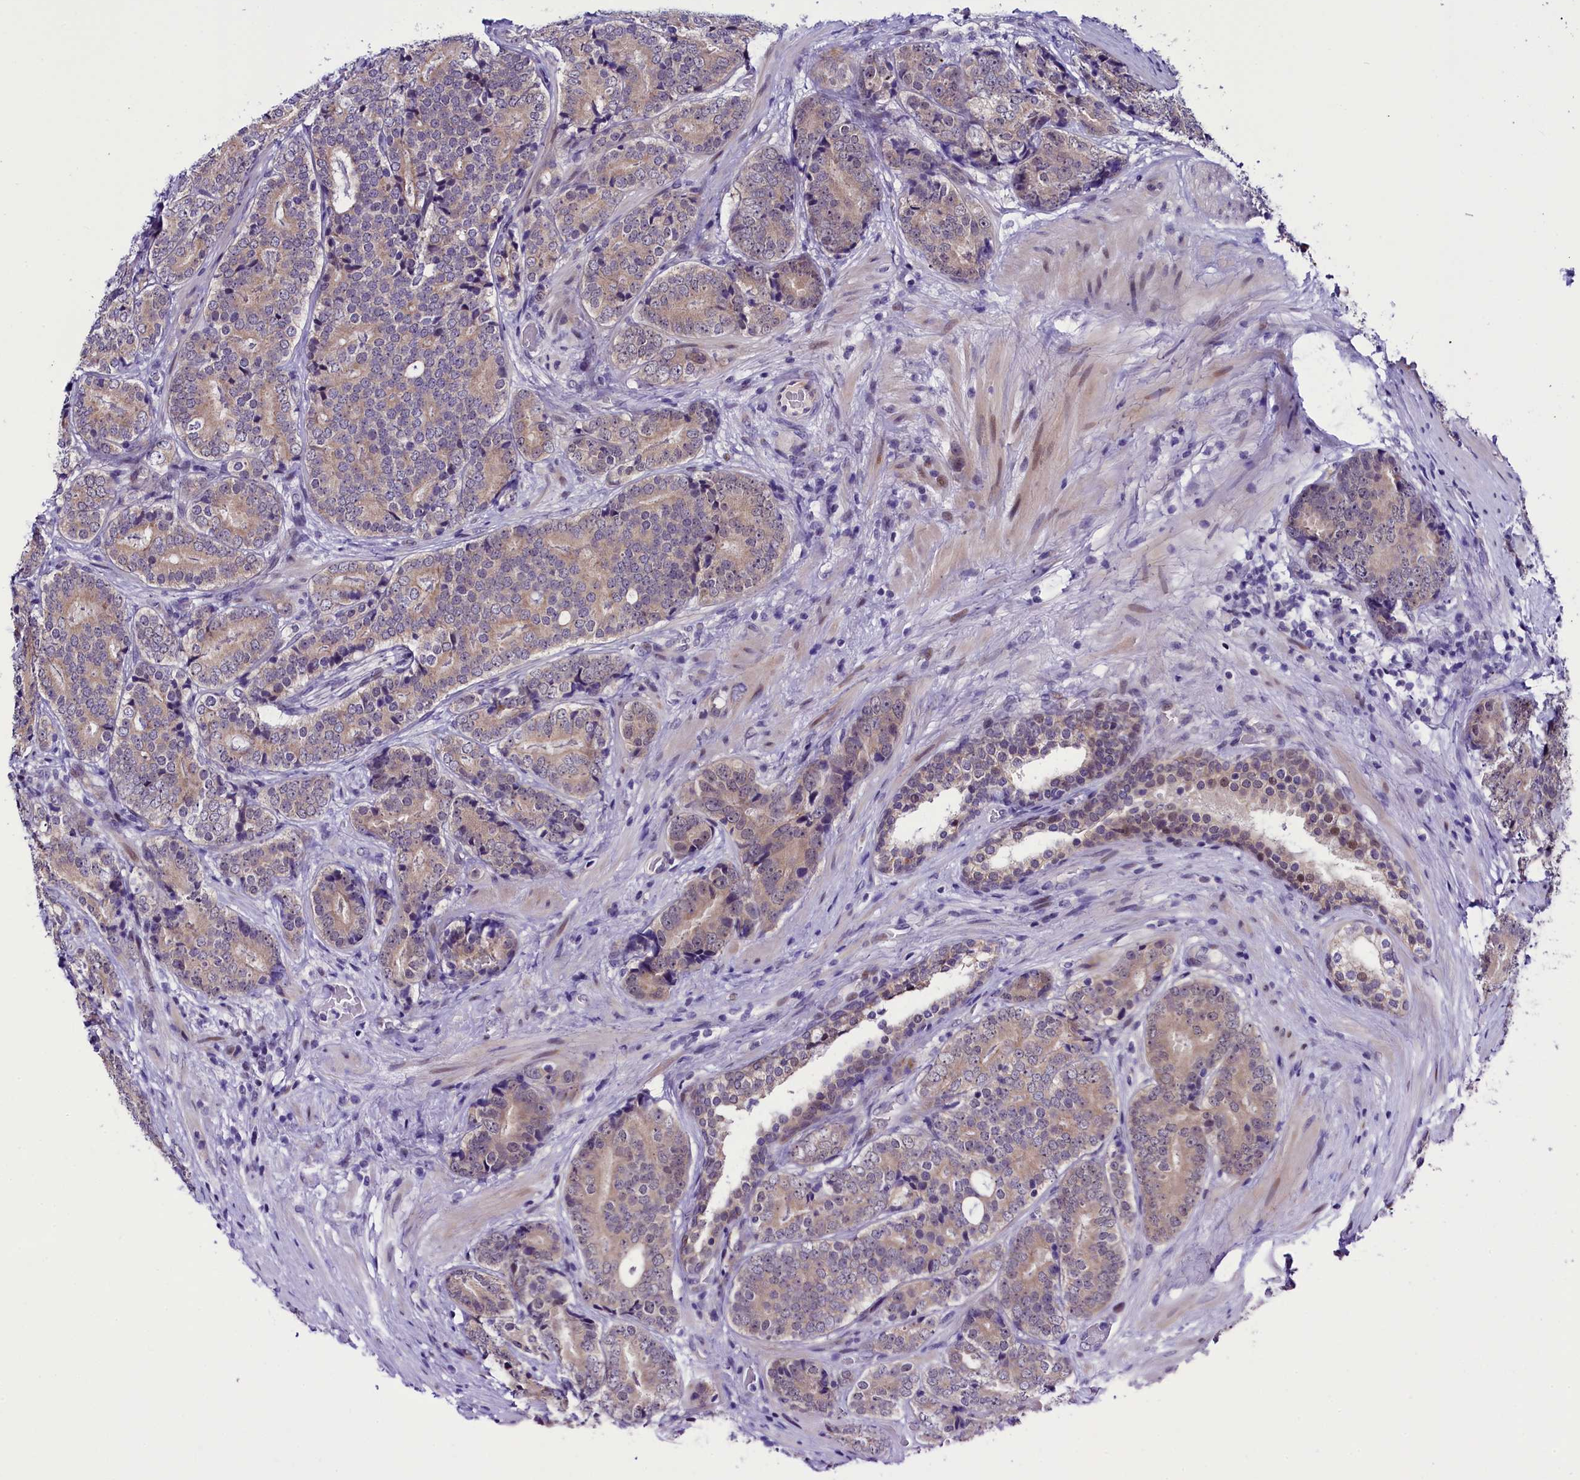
{"staining": {"intensity": "weak", "quantity": "25%-75%", "location": "cytoplasmic/membranous"}, "tissue": "prostate cancer", "cell_type": "Tumor cells", "image_type": "cancer", "snomed": [{"axis": "morphology", "description": "Adenocarcinoma, High grade"}, {"axis": "topography", "description": "Prostate"}], "caption": "Protein positivity by immunohistochemistry (IHC) shows weak cytoplasmic/membranous staining in approximately 25%-75% of tumor cells in prostate cancer (adenocarcinoma (high-grade)).", "gene": "CCDC106", "patient": {"sex": "male", "age": 56}}